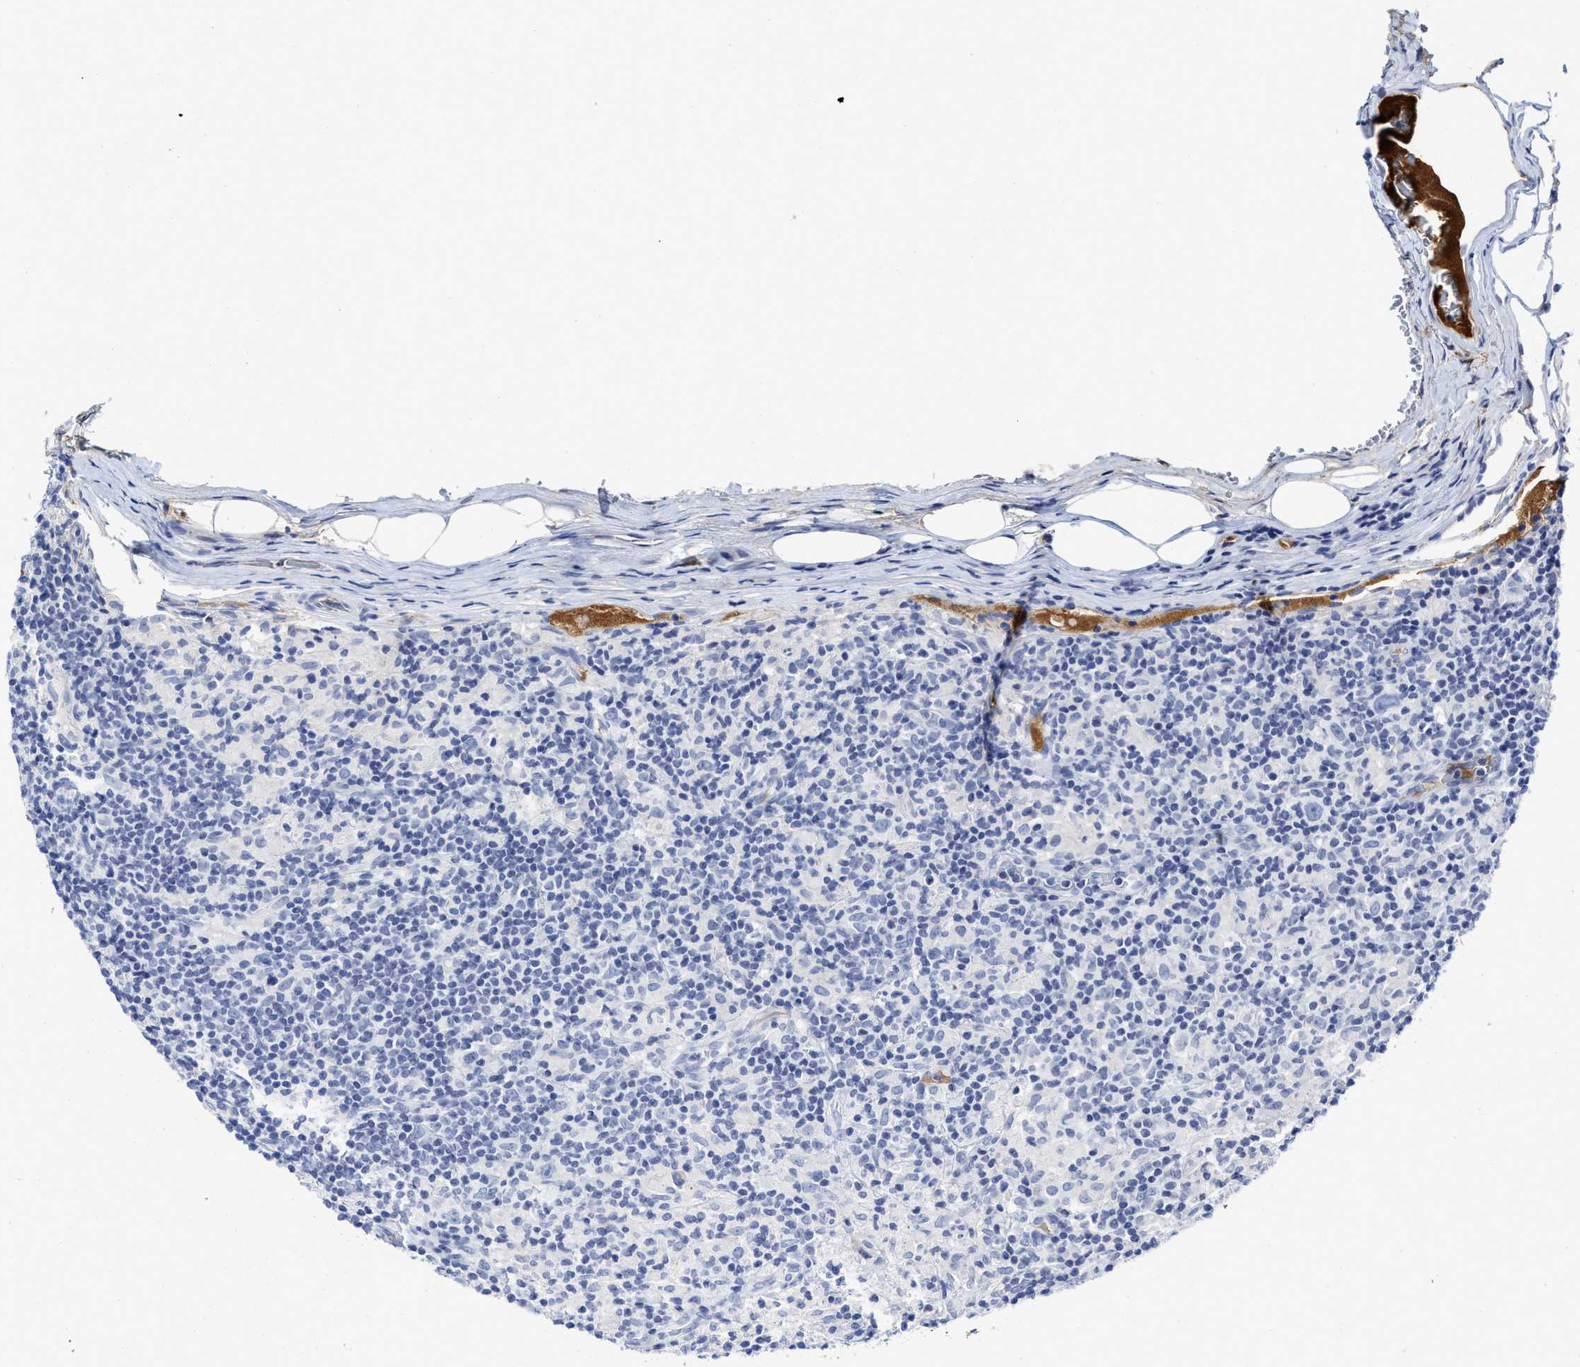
{"staining": {"intensity": "negative", "quantity": "none", "location": "none"}, "tissue": "lymphoma", "cell_type": "Tumor cells", "image_type": "cancer", "snomed": [{"axis": "morphology", "description": "Hodgkin's disease, NOS"}, {"axis": "topography", "description": "Lymph node"}], "caption": "Histopathology image shows no significant protein expression in tumor cells of Hodgkin's disease. (Stains: DAB immunohistochemistry with hematoxylin counter stain, Microscopy: brightfield microscopy at high magnification).", "gene": "C2", "patient": {"sex": "male", "age": 70}}